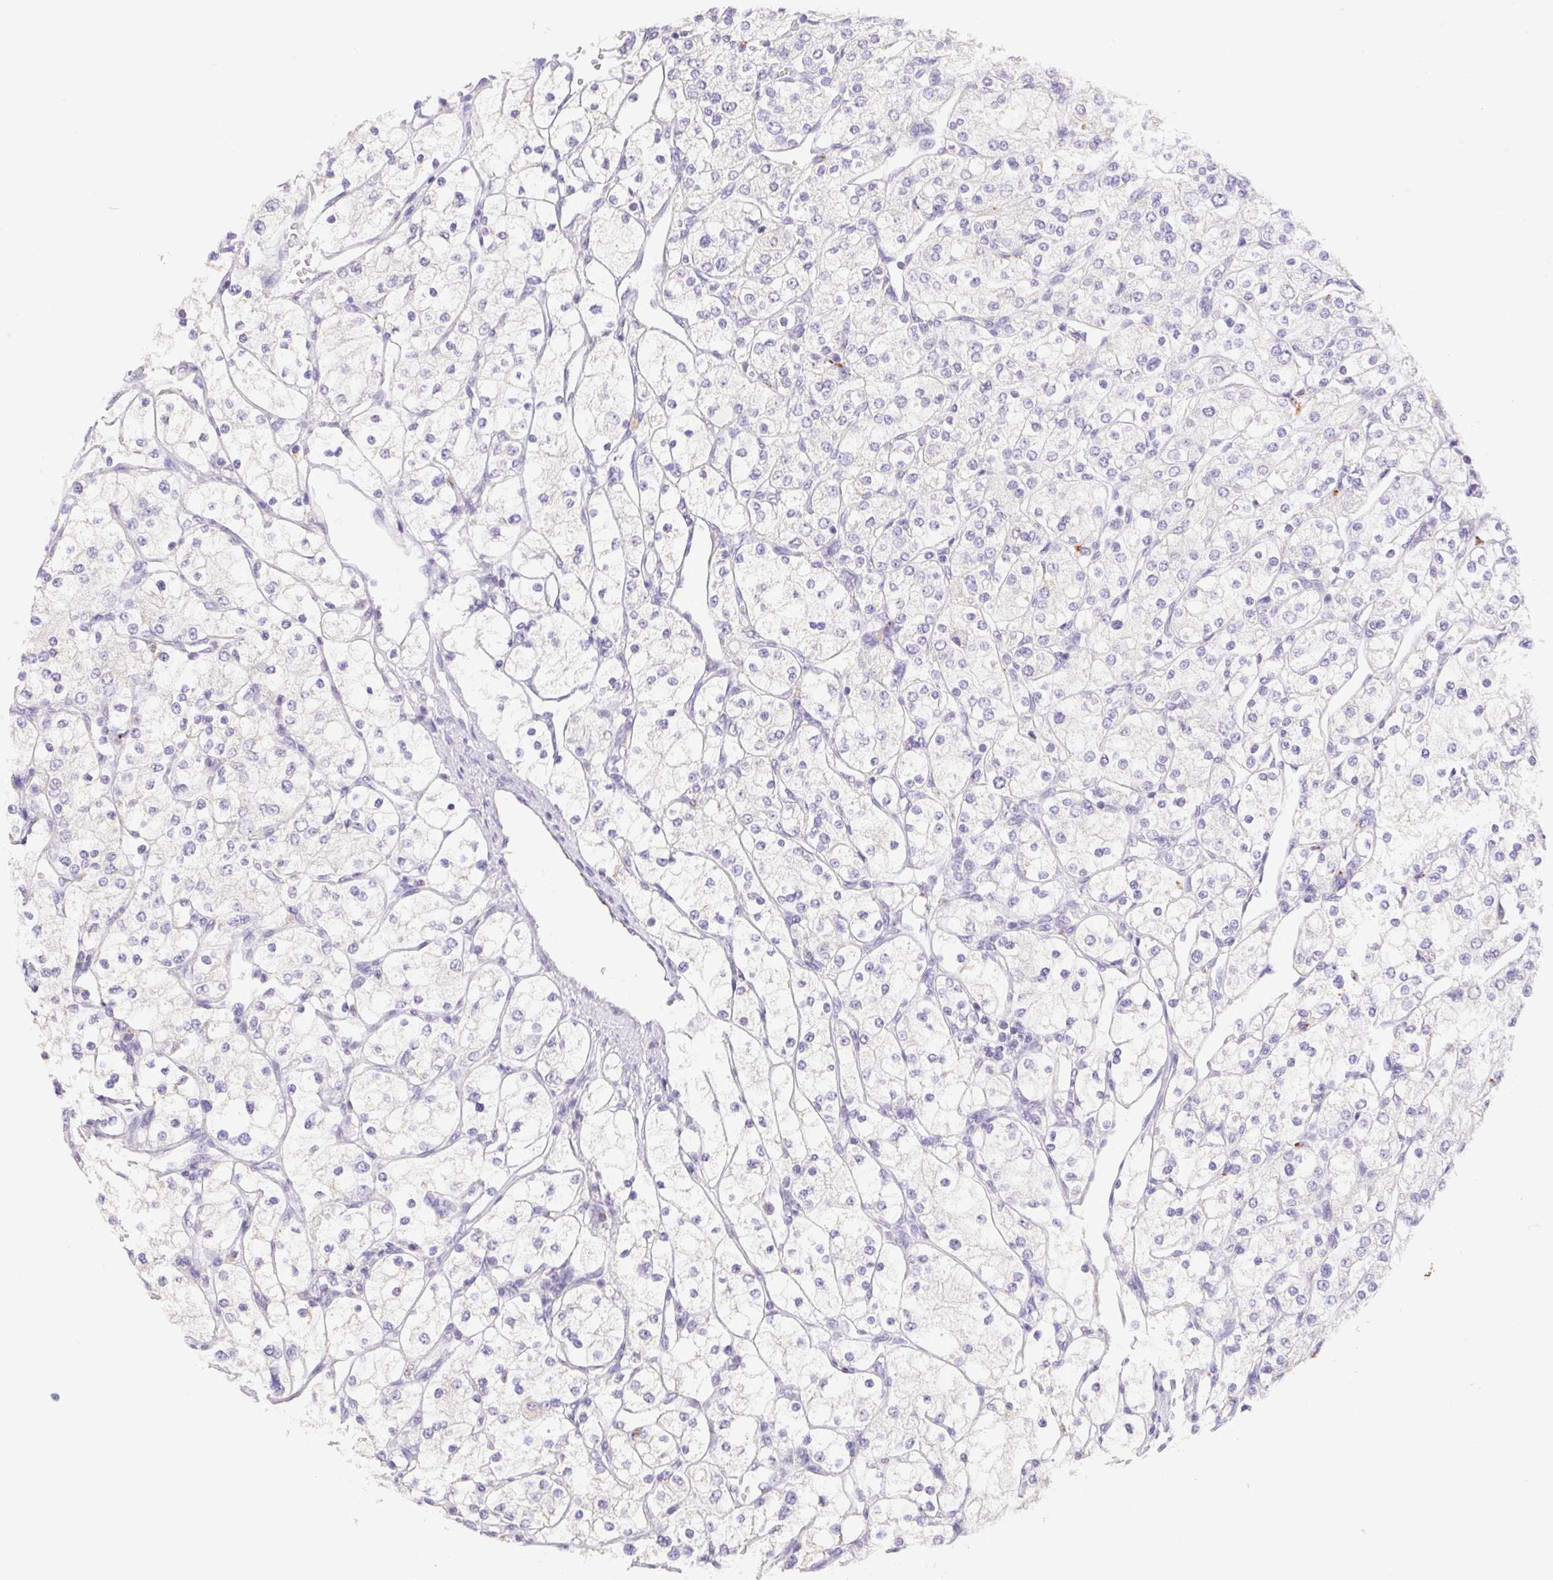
{"staining": {"intensity": "negative", "quantity": "none", "location": "none"}, "tissue": "renal cancer", "cell_type": "Tumor cells", "image_type": "cancer", "snomed": [{"axis": "morphology", "description": "Adenocarcinoma, NOS"}, {"axis": "topography", "description": "Kidney"}], "caption": "Immunohistochemistry micrograph of adenocarcinoma (renal) stained for a protein (brown), which shows no positivity in tumor cells.", "gene": "FKBP6", "patient": {"sex": "male", "age": 80}}